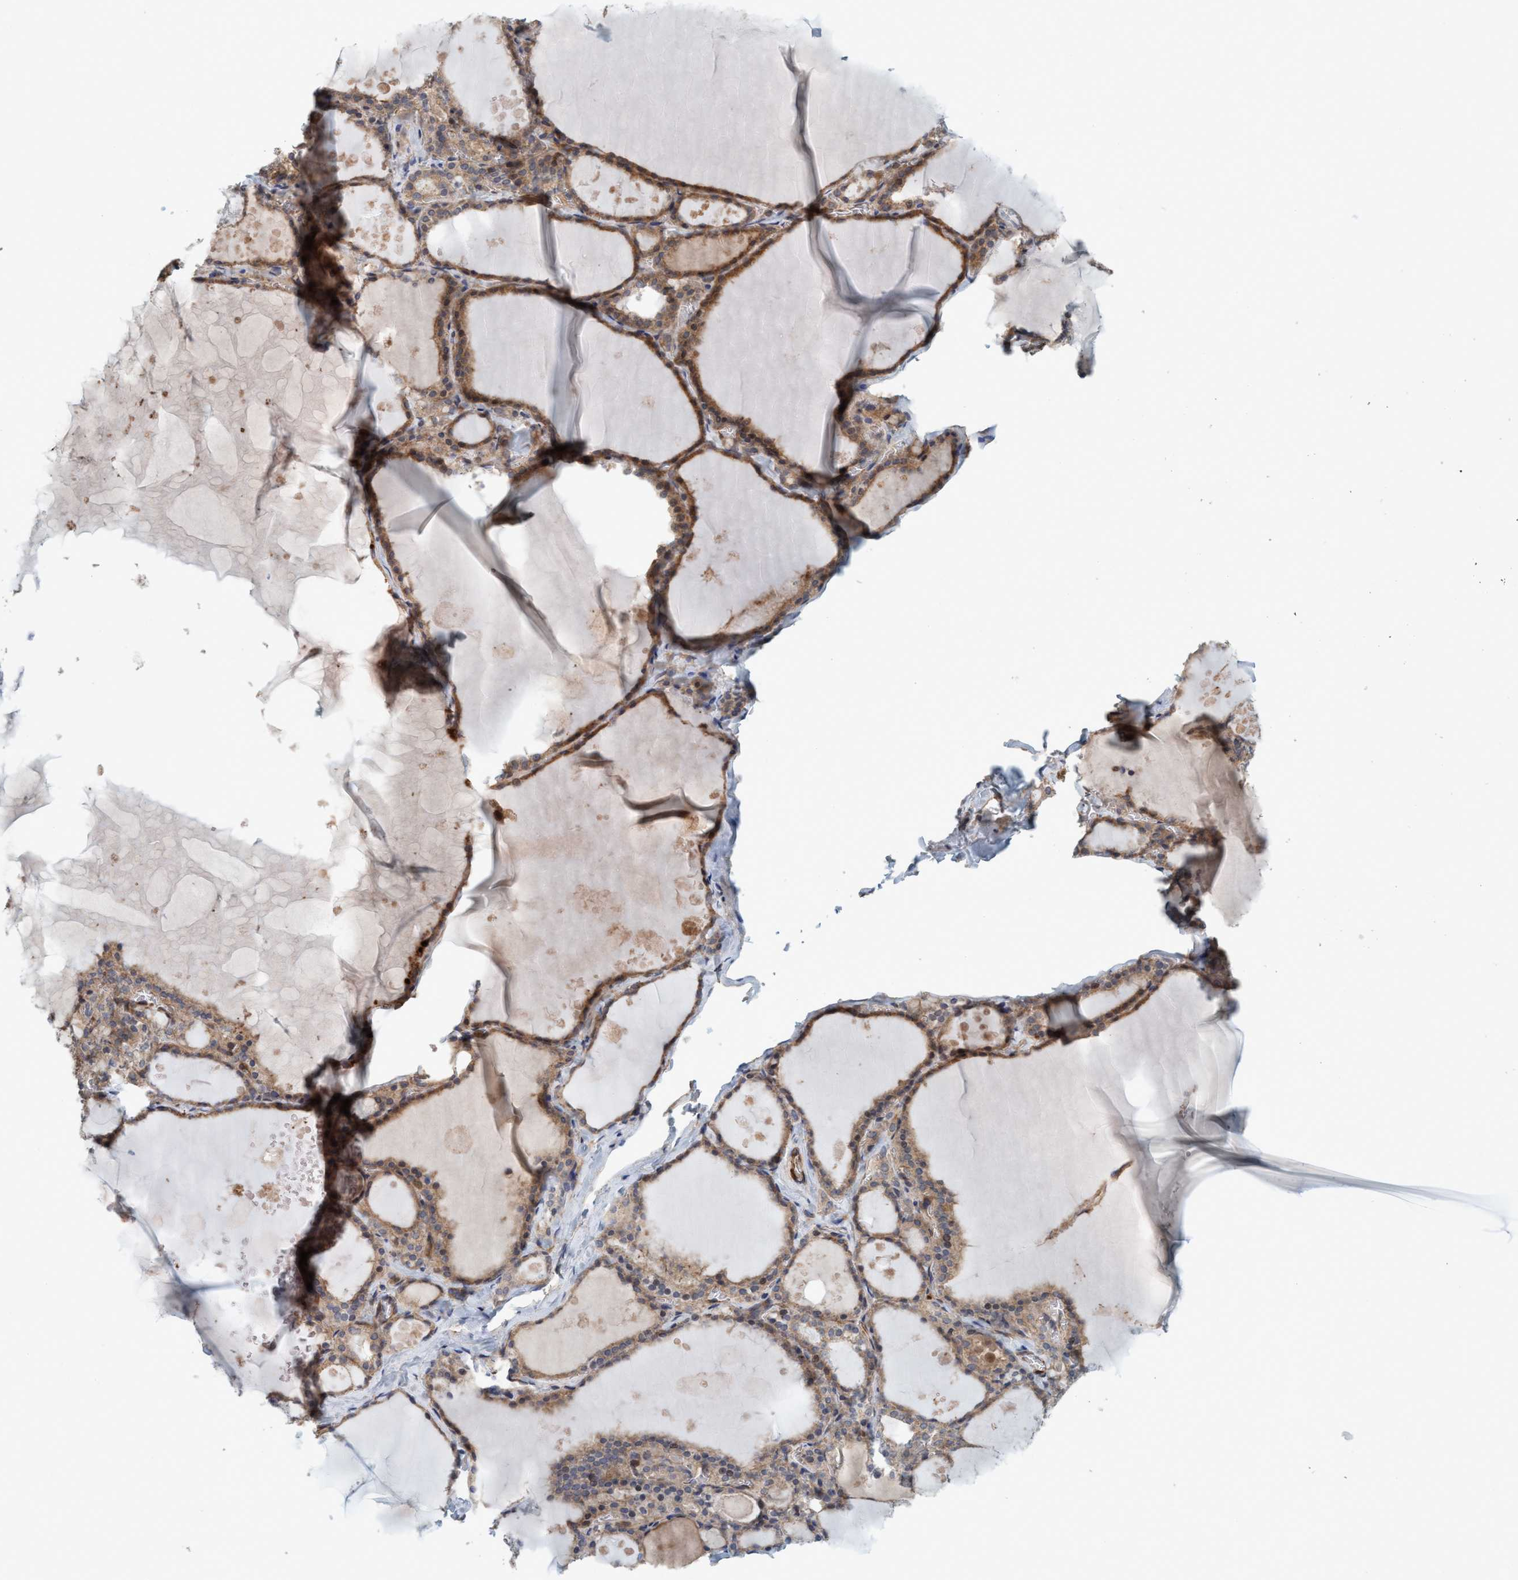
{"staining": {"intensity": "strong", "quantity": ">75%", "location": "cytoplasmic/membranous"}, "tissue": "thyroid gland", "cell_type": "Glandular cells", "image_type": "normal", "snomed": [{"axis": "morphology", "description": "Normal tissue, NOS"}, {"axis": "topography", "description": "Thyroid gland"}], "caption": "The micrograph demonstrates immunohistochemical staining of unremarkable thyroid gland. There is strong cytoplasmic/membranous positivity is appreciated in approximately >75% of glandular cells.", "gene": "SPECC1", "patient": {"sex": "male", "age": 56}}